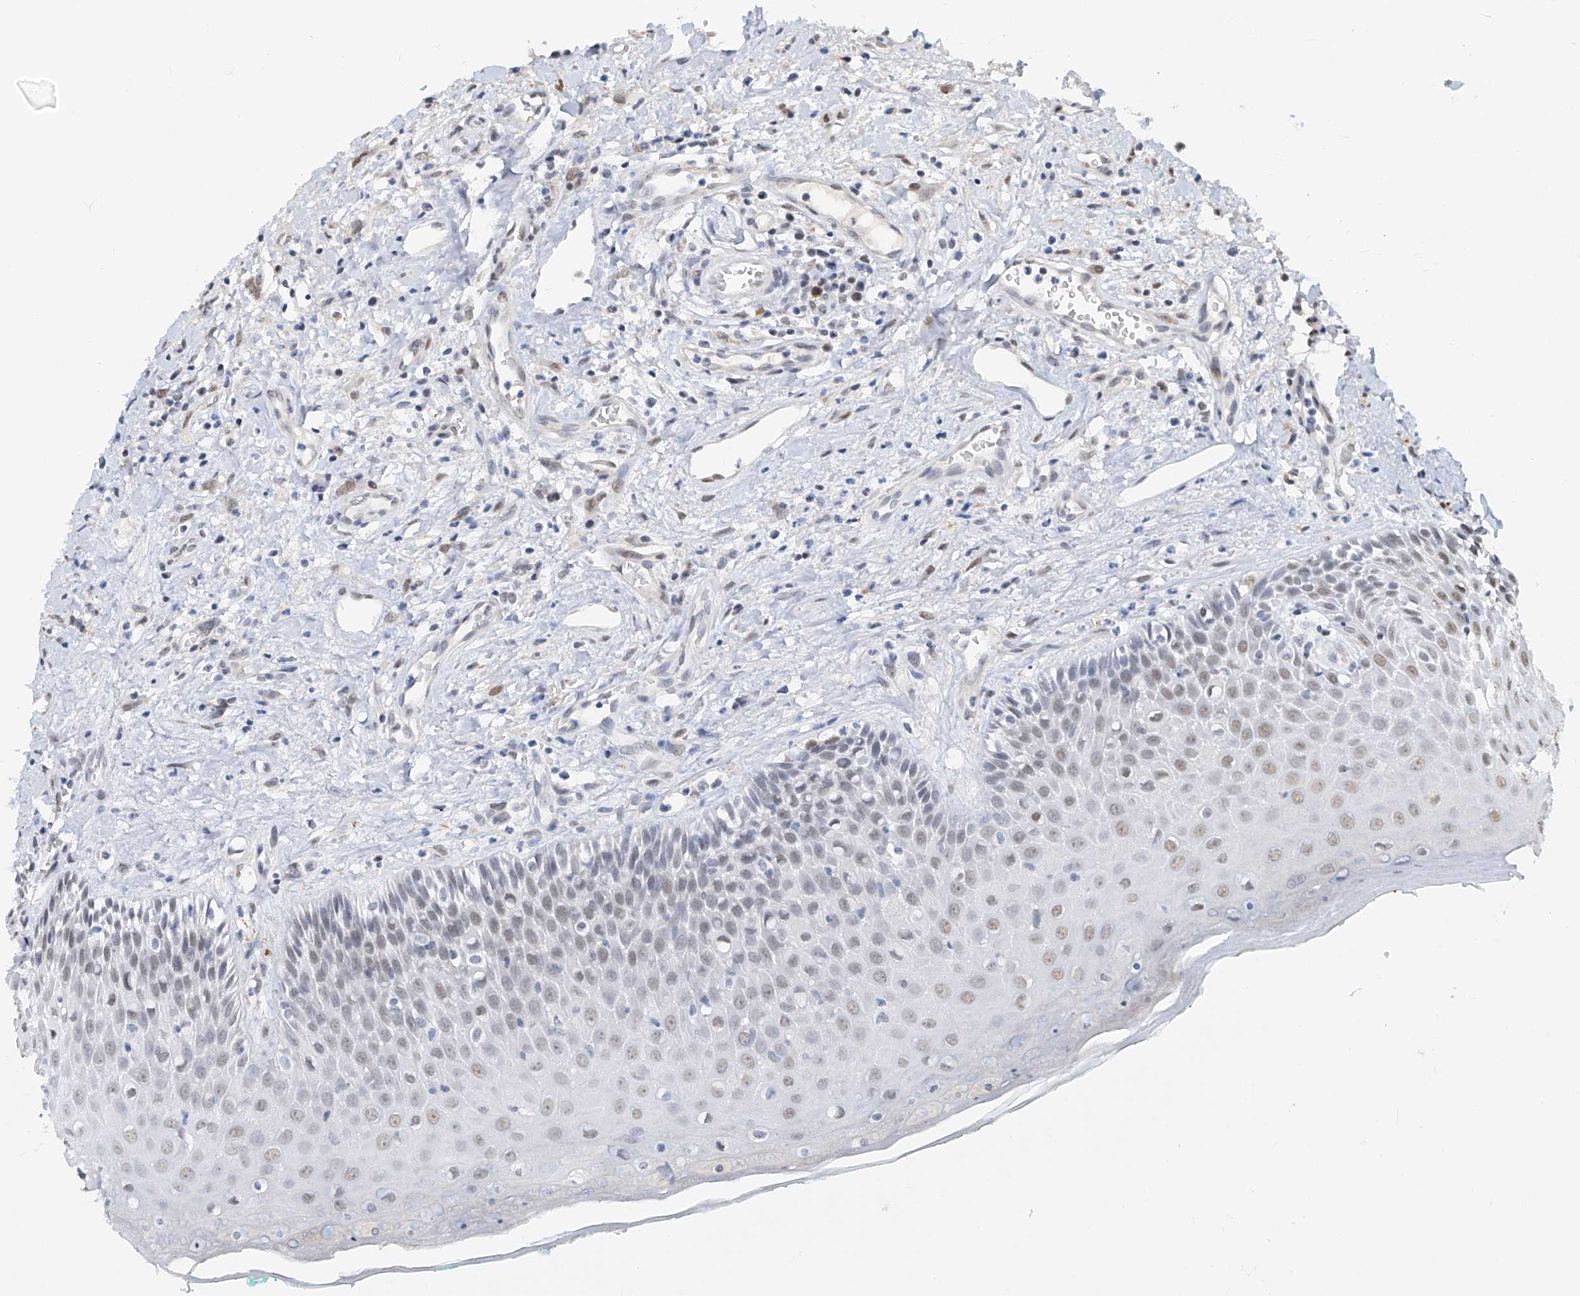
{"staining": {"intensity": "weak", "quantity": "25%-75%", "location": "nuclear"}, "tissue": "oral mucosa", "cell_type": "Squamous epithelial cells", "image_type": "normal", "snomed": [{"axis": "morphology", "description": "Normal tissue, NOS"}, {"axis": "topography", "description": "Oral tissue"}], "caption": "A brown stain shows weak nuclear expression of a protein in squamous epithelial cells of unremarkable oral mucosa. Nuclei are stained in blue.", "gene": "SASH1", "patient": {"sex": "female", "age": 70}}